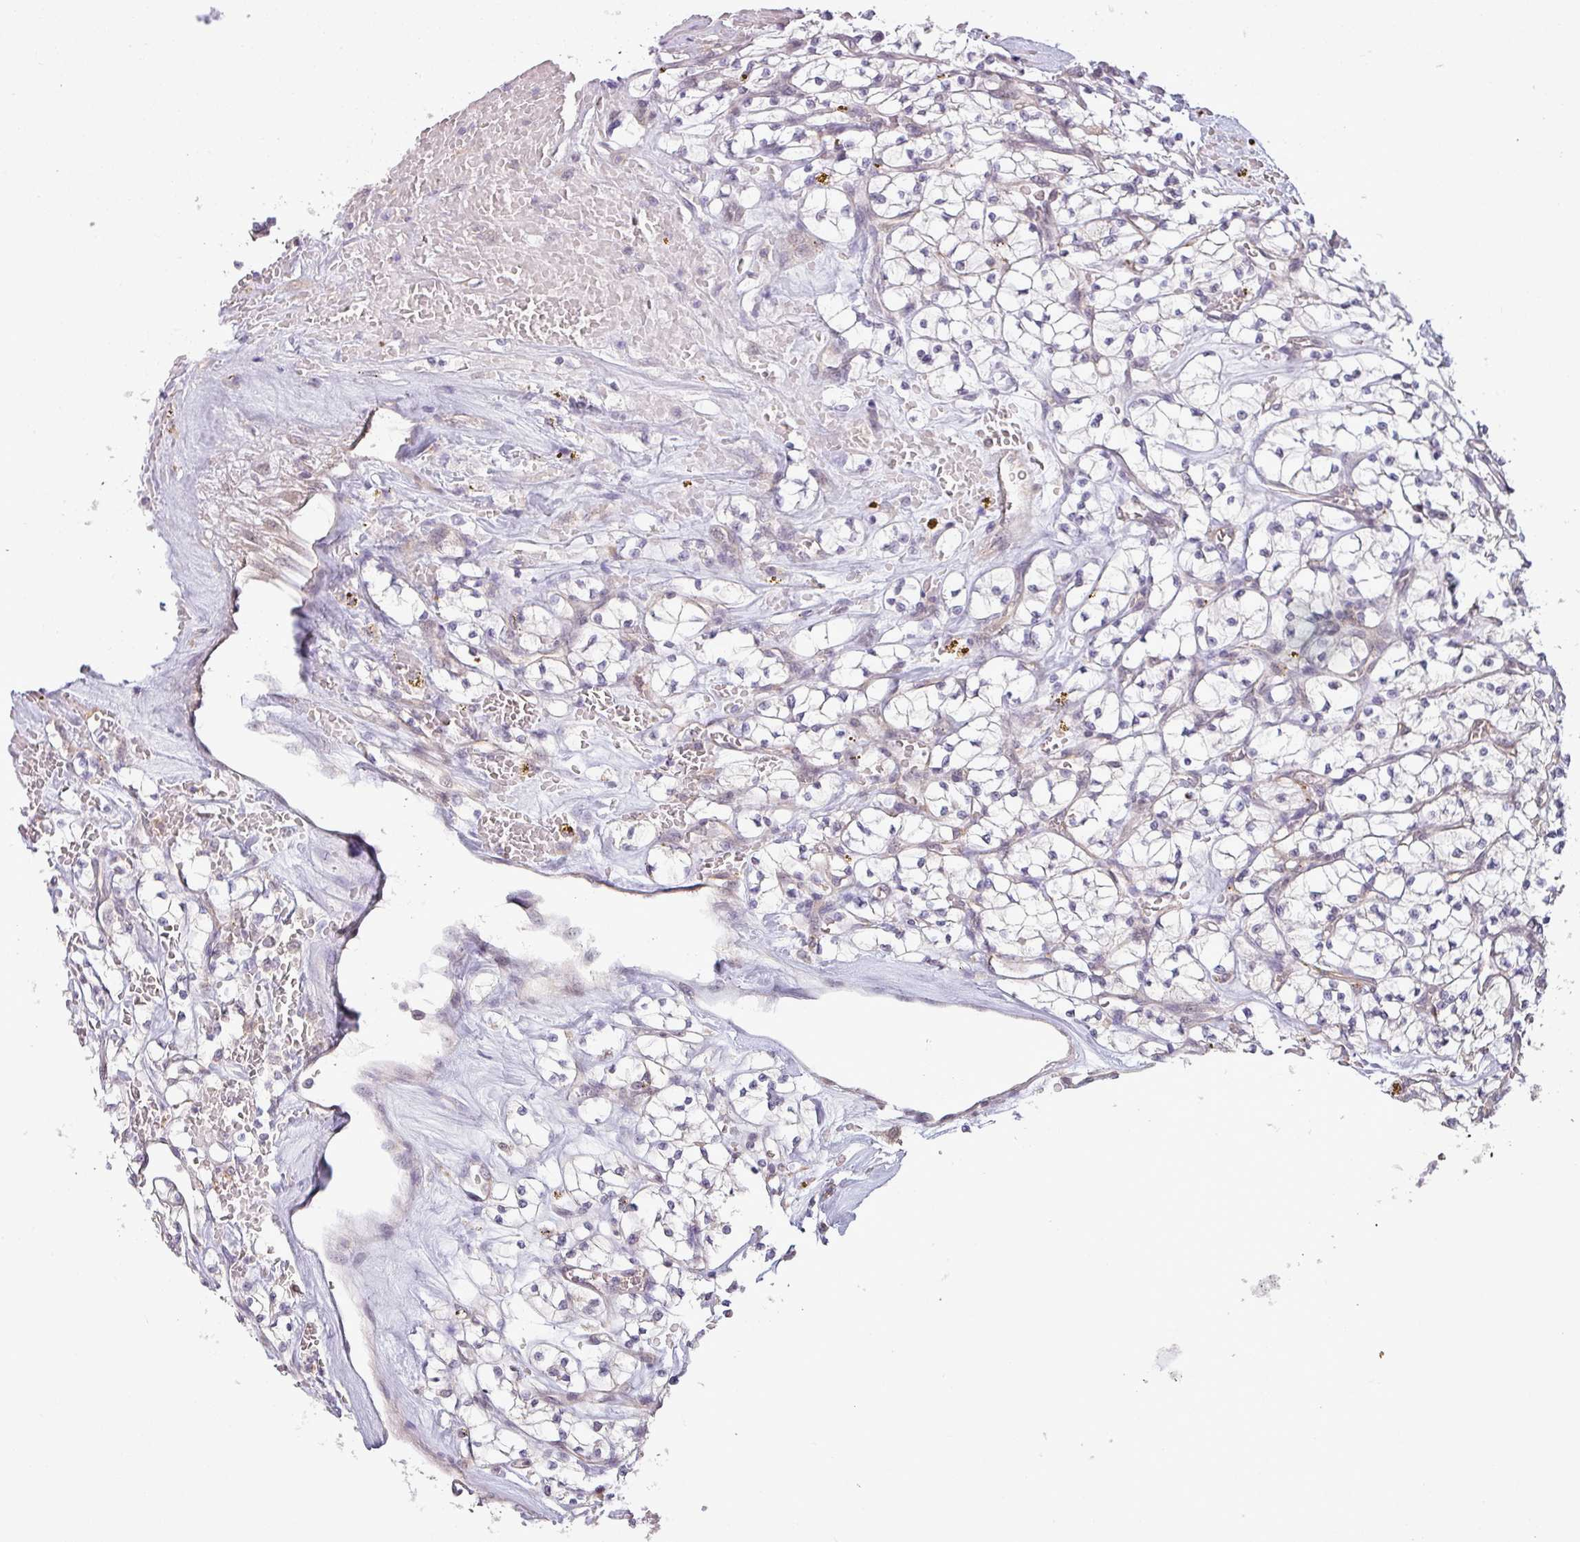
{"staining": {"intensity": "negative", "quantity": "none", "location": "none"}, "tissue": "renal cancer", "cell_type": "Tumor cells", "image_type": "cancer", "snomed": [{"axis": "morphology", "description": "Adenocarcinoma, NOS"}, {"axis": "topography", "description": "Kidney"}], "caption": "High power microscopy image of an immunohistochemistry photomicrograph of renal cancer (adenocarcinoma), revealing no significant positivity in tumor cells.", "gene": "CCDC144A", "patient": {"sex": "female", "age": 64}}